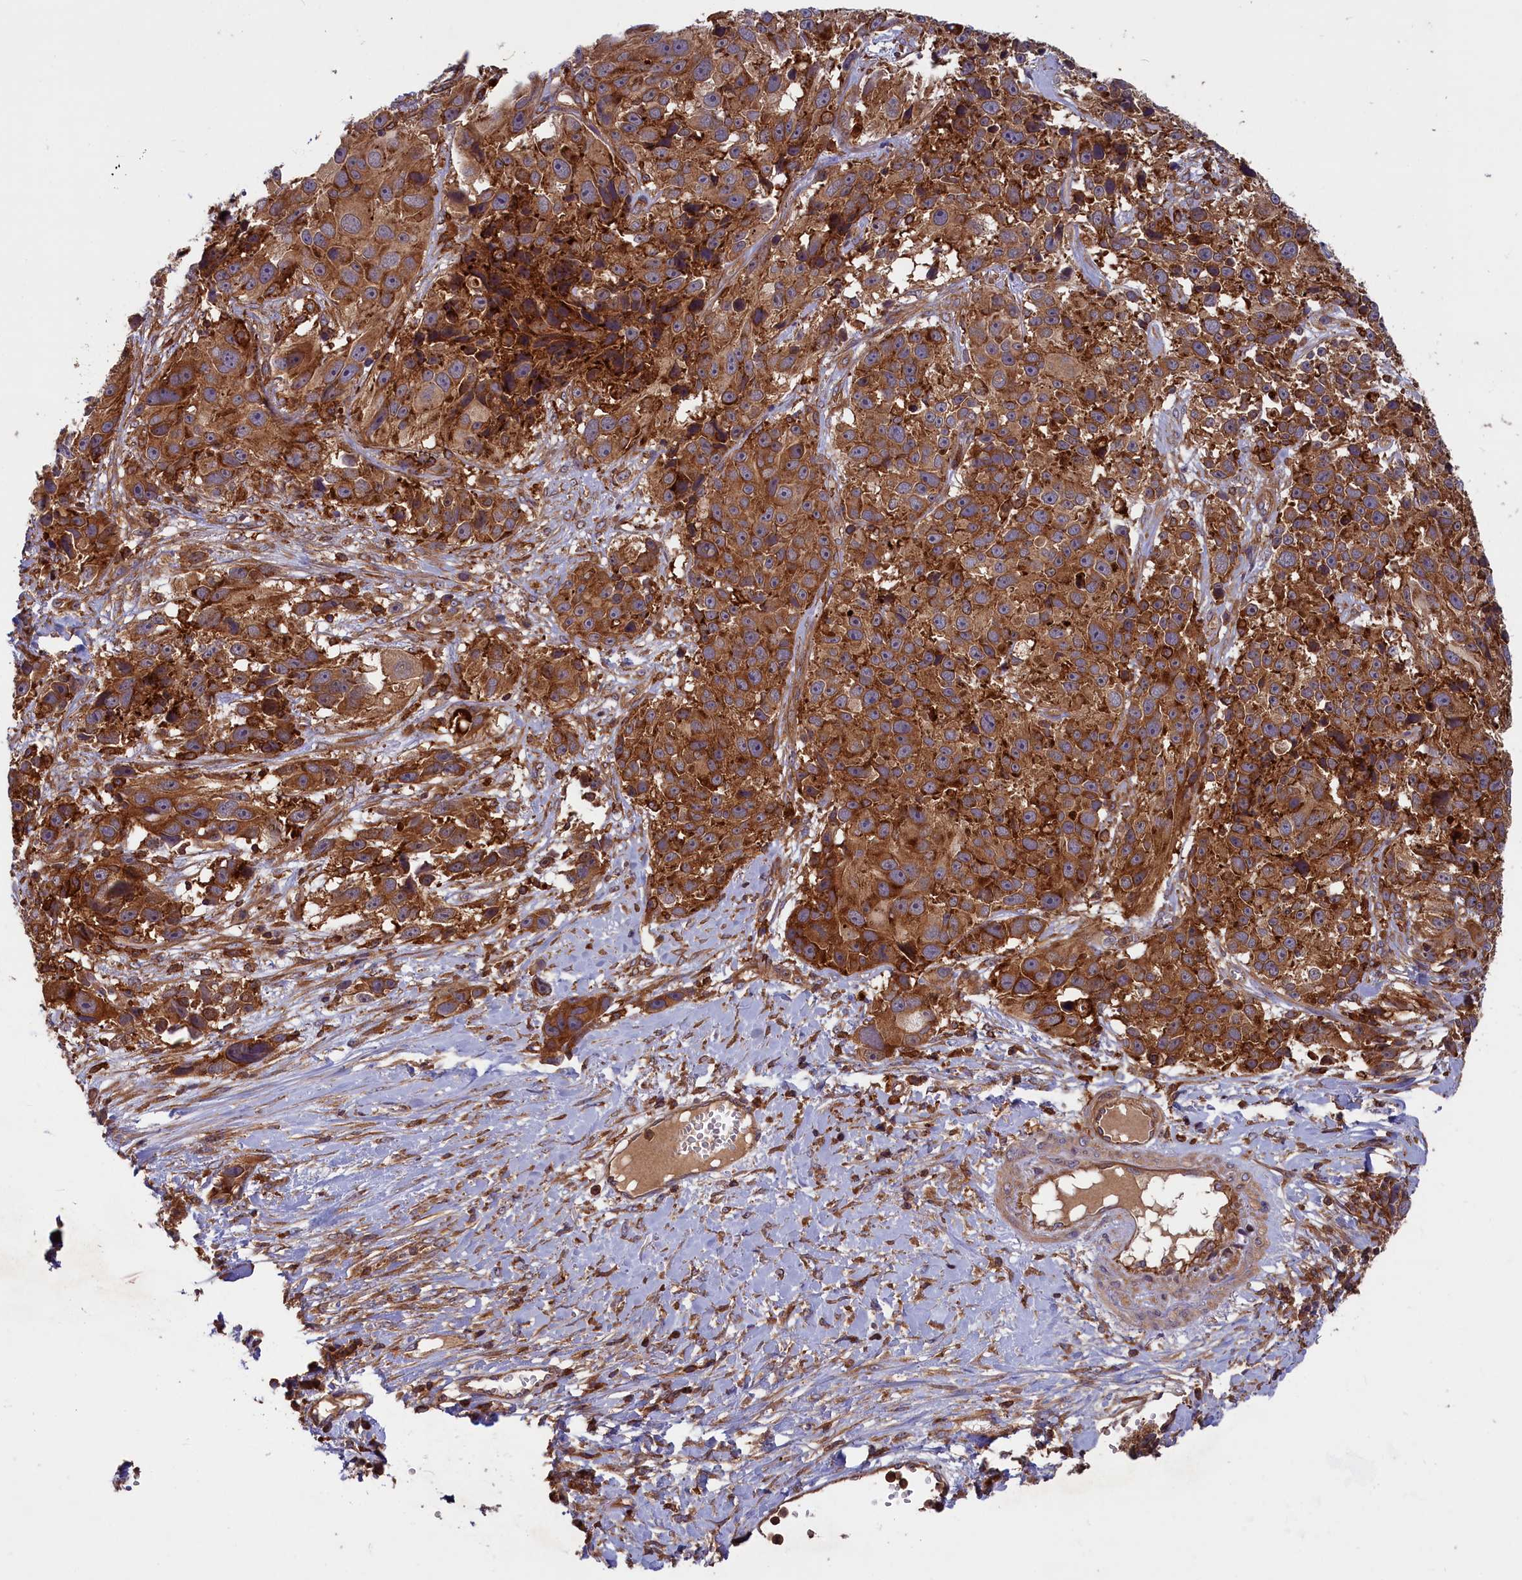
{"staining": {"intensity": "strong", "quantity": ">75%", "location": "cytoplasmic/membranous"}, "tissue": "melanoma", "cell_type": "Tumor cells", "image_type": "cancer", "snomed": [{"axis": "morphology", "description": "Malignant melanoma, NOS"}, {"axis": "topography", "description": "Skin"}], "caption": "A histopathology image of malignant melanoma stained for a protein shows strong cytoplasmic/membranous brown staining in tumor cells.", "gene": "MYO9B", "patient": {"sex": "male", "age": 84}}